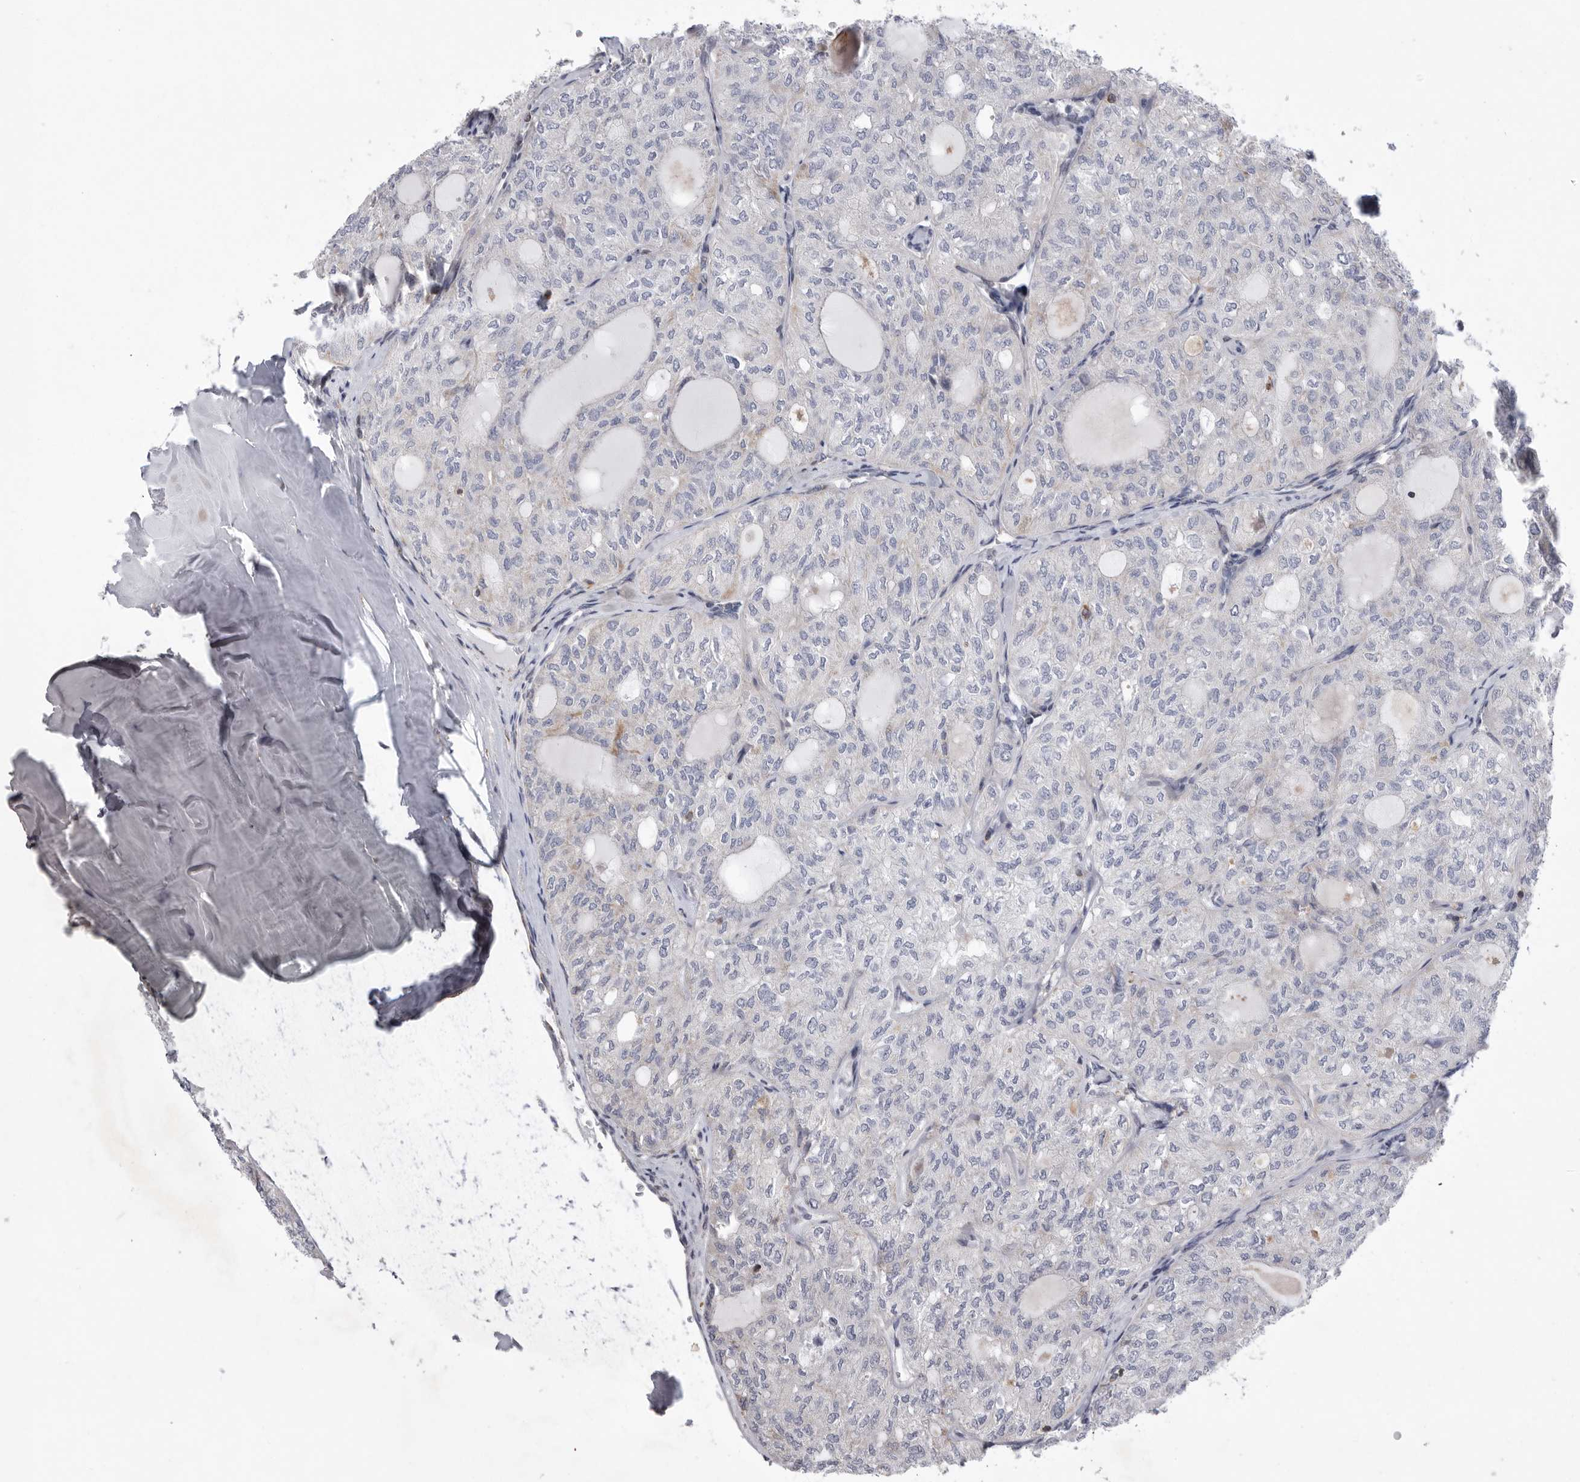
{"staining": {"intensity": "negative", "quantity": "none", "location": "none"}, "tissue": "thyroid cancer", "cell_type": "Tumor cells", "image_type": "cancer", "snomed": [{"axis": "morphology", "description": "Follicular adenoma carcinoma, NOS"}, {"axis": "topography", "description": "Thyroid gland"}], "caption": "Protein analysis of thyroid cancer reveals no significant staining in tumor cells.", "gene": "MPZL1", "patient": {"sex": "male", "age": 75}}